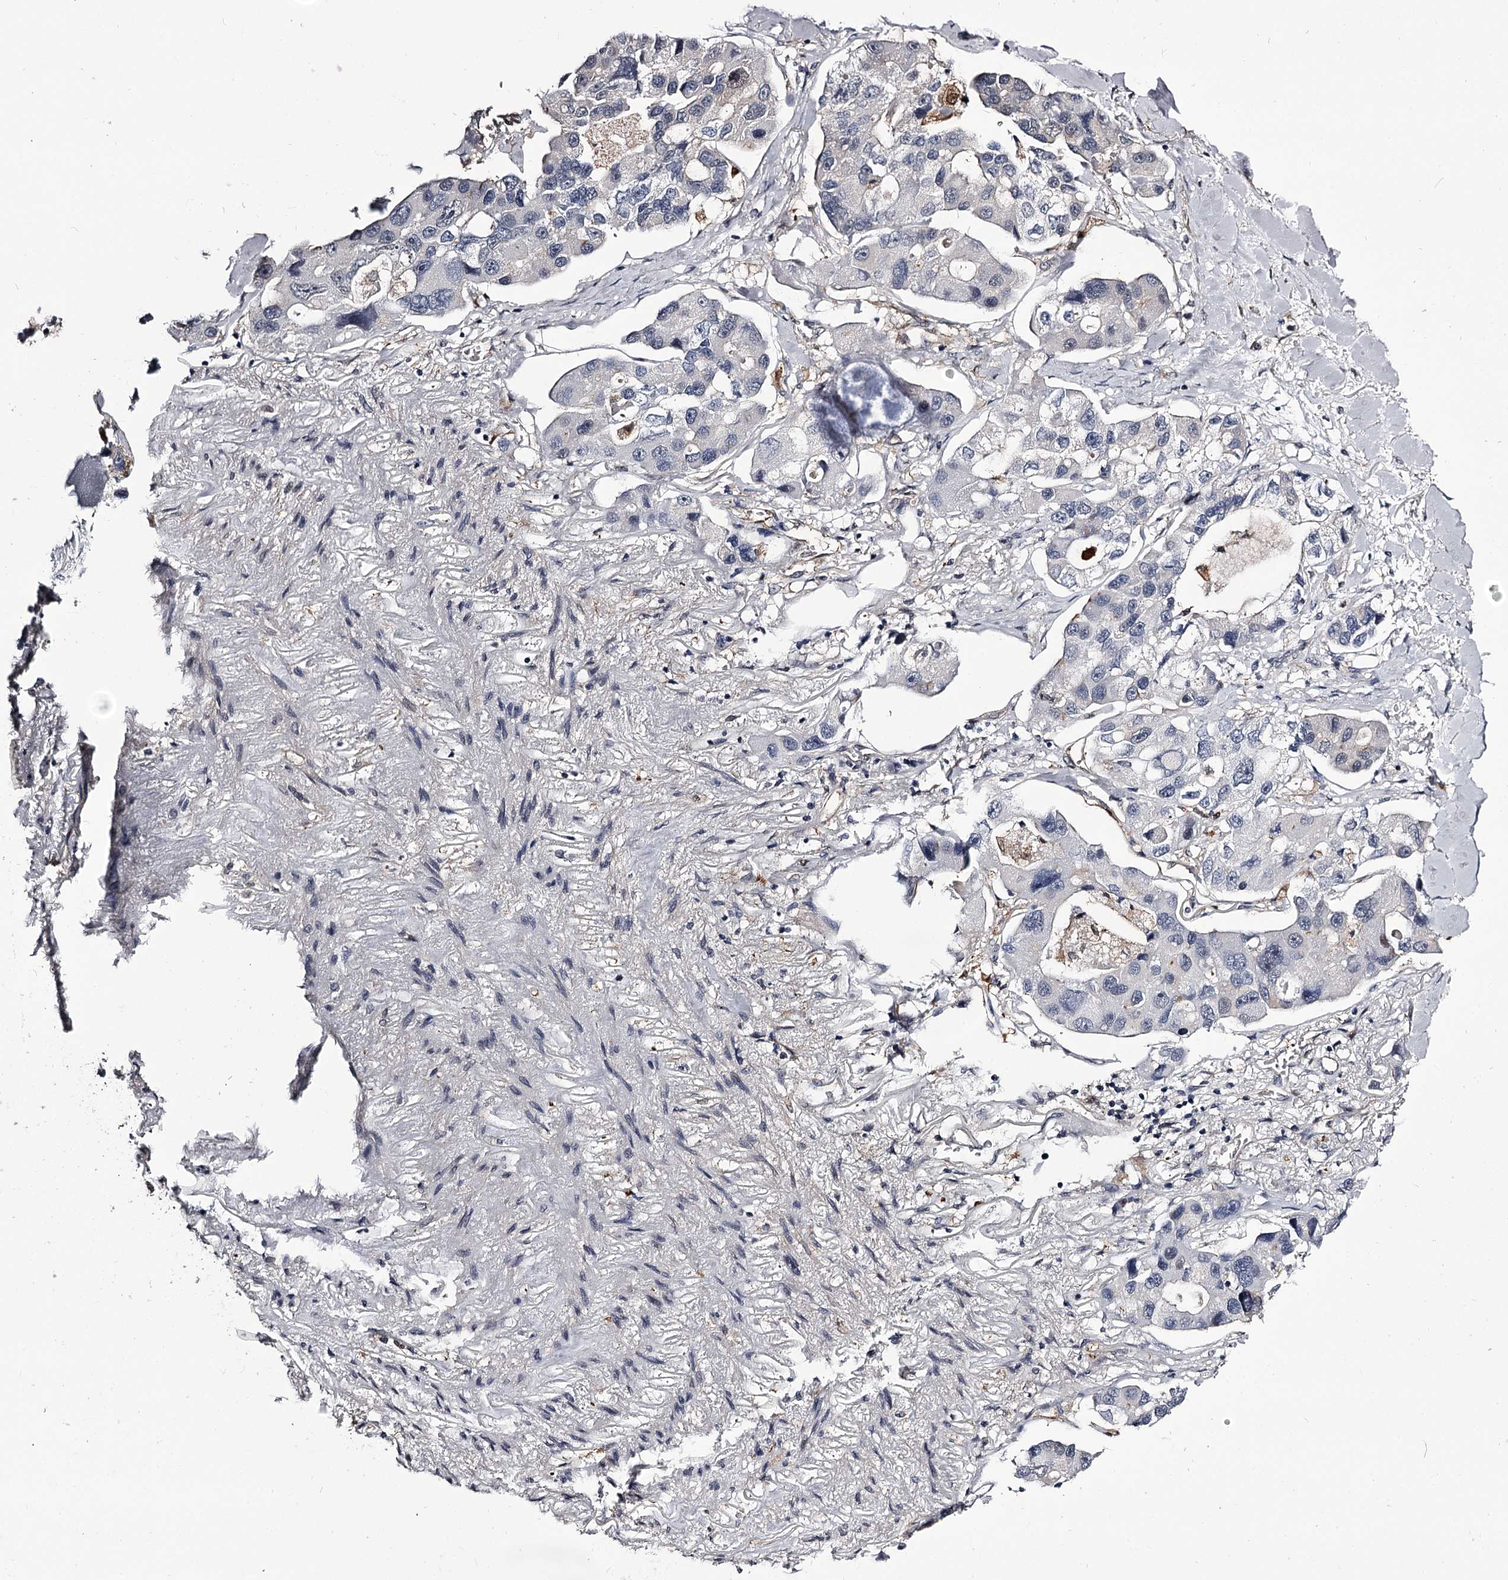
{"staining": {"intensity": "negative", "quantity": "none", "location": "none"}, "tissue": "lung cancer", "cell_type": "Tumor cells", "image_type": "cancer", "snomed": [{"axis": "morphology", "description": "Adenocarcinoma, NOS"}, {"axis": "topography", "description": "Lung"}], "caption": "Tumor cells show no significant positivity in adenocarcinoma (lung).", "gene": "GSTO1", "patient": {"sex": "female", "age": 54}}